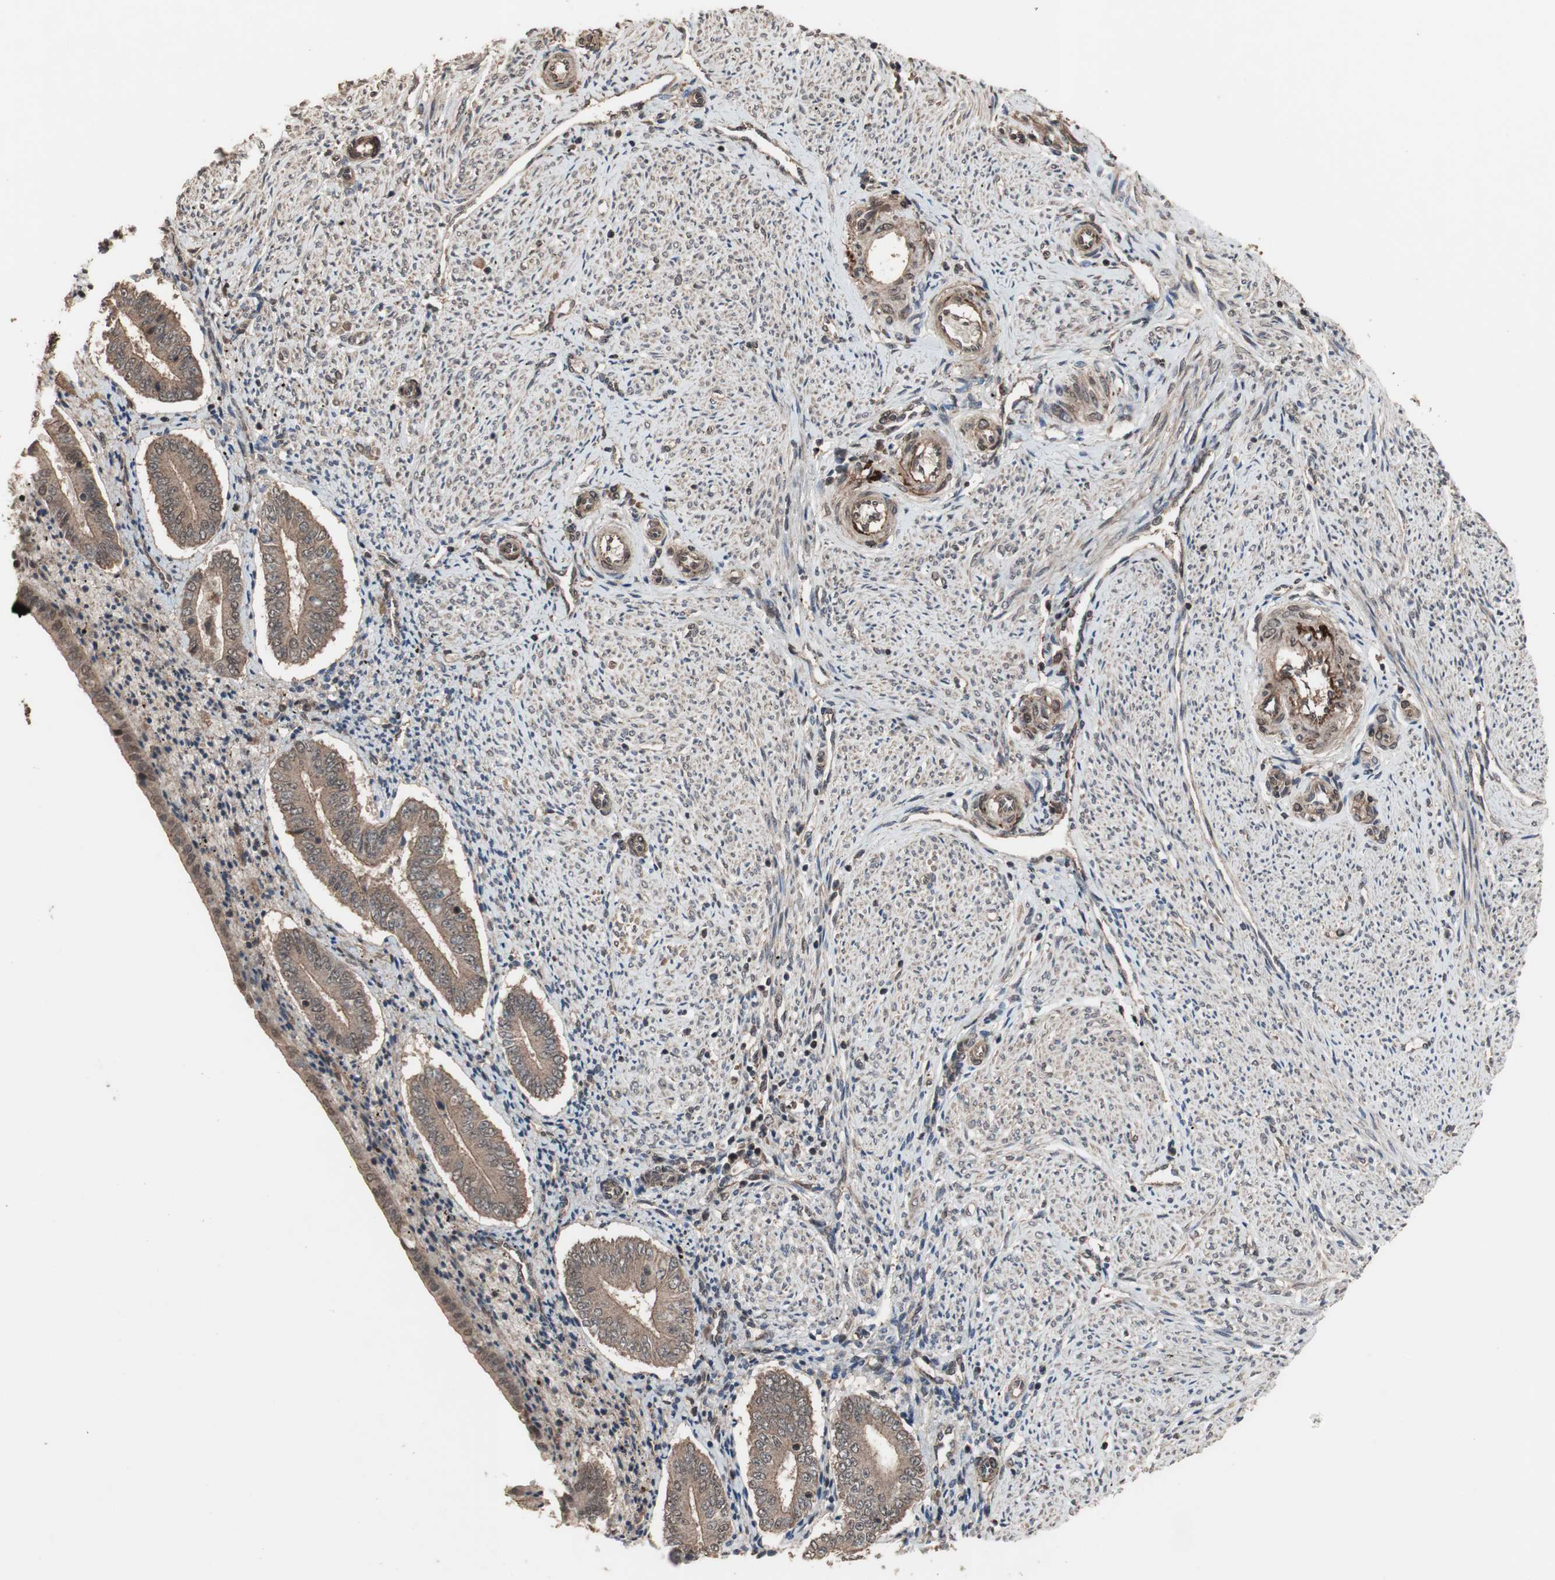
{"staining": {"intensity": "weak", "quantity": ">75%", "location": "cytoplasmic/membranous,nuclear"}, "tissue": "endometrium", "cell_type": "Cells in endometrial stroma", "image_type": "normal", "snomed": [{"axis": "morphology", "description": "Normal tissue, NOS"}, {"axis": "topography", "description": "Endometrium"}], "caption": "Immunohistochemistry staining of unremarkable endometrium, which exhibits low levels of weak cytoplasmic/membranous,nuclear positivity in about >75% of cells in endometrial stroma indicating weak cytoplasmic/membranous,nuclear protein positivity. The staining was performed using DAB (3,3'-diaminobenzidine) (brown) for protein detection and nuclei were counterstained in hematoxylin (blue).", "gene": "KANSL1", "patient": {"sex": "female", "age": 42}}